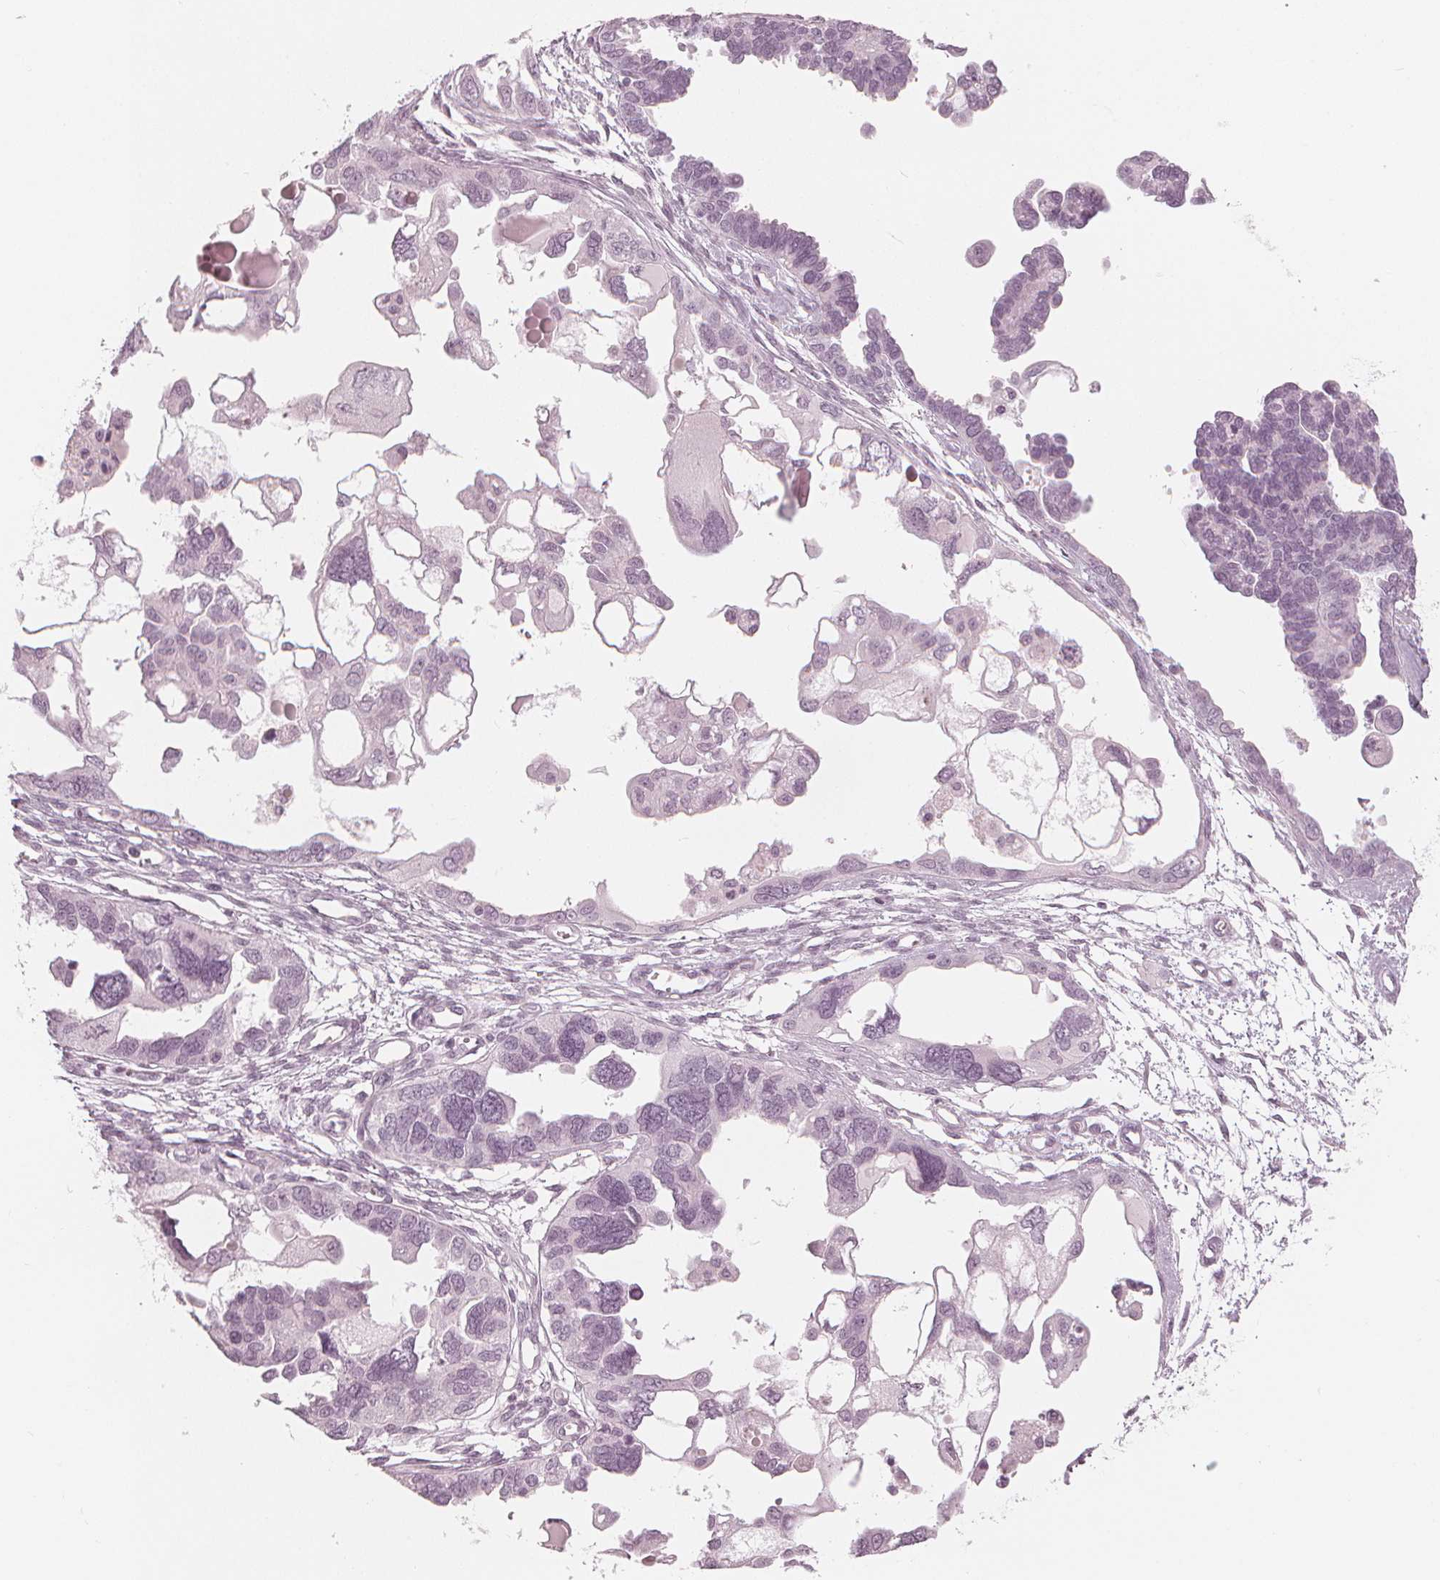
{"staining": {"intensity": "negative", "quantity": "none", "location": "none"}, "tissue": "ovarian cancer", "cell_type": "Tumor cells", "image_type": "cancer", "snomed": [{"axis": "morphology", "description": "Cystadenocarcinoma, serous, NOS"}, {"axis": "topography", "description": "Ovary"}], "caption": "Ovarian serous cystadenocarcinoma was stained to show a protein in brown. There is no significant expression in tumor cells. (Brightfield microscopy of DAB (3,3'-diaminobenzidine) IHC at high magnification).", "gene": "PAEP", "patient": {"sex": "female", "age": 51}}